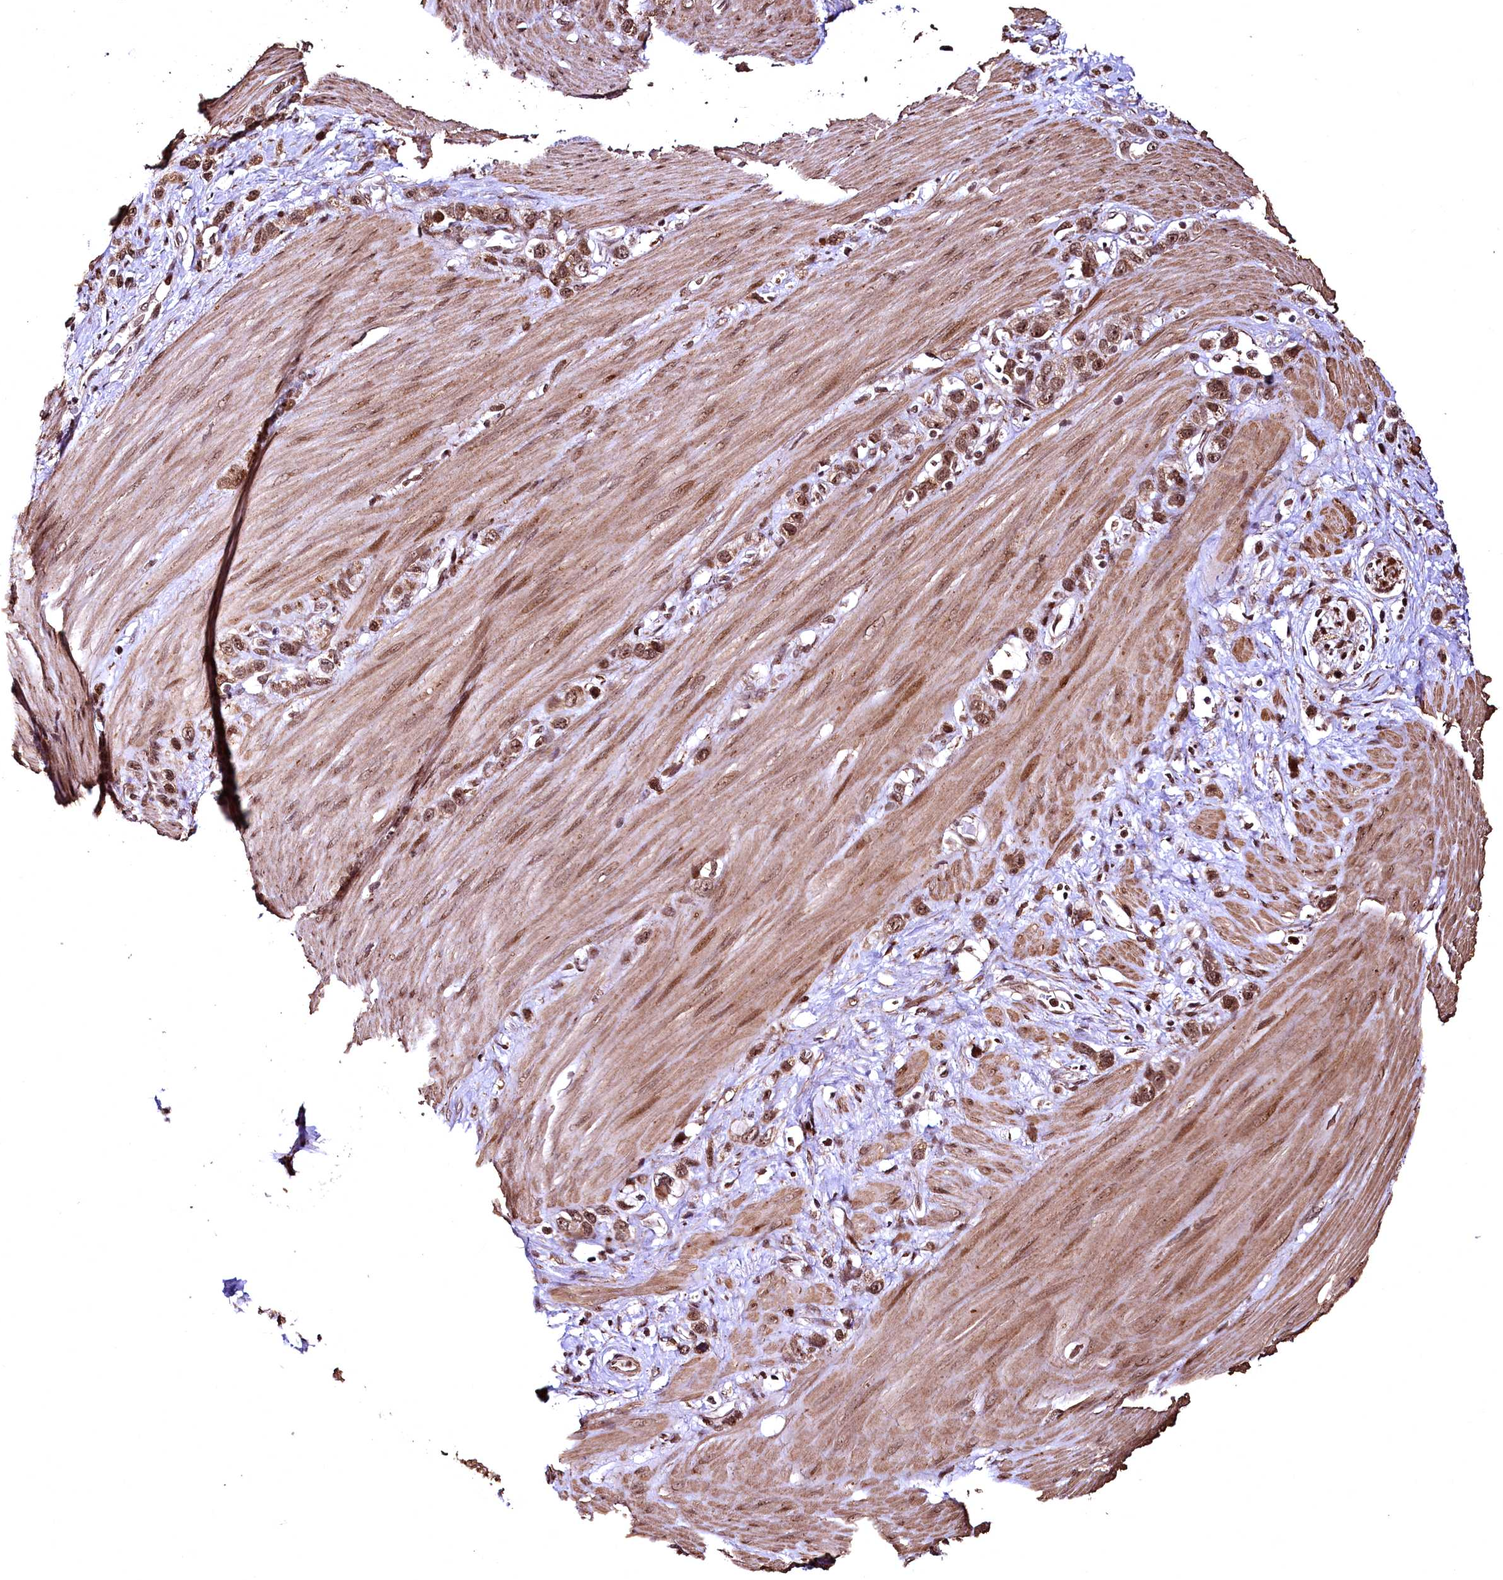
{"staining": {"intensity": "moderate", "quantity": ">75%", "location": "cytoplasmic/membranous,nuclear"}, "tissue": "stomach cancer", "cell_type": "Tumor cells", "image_type": "cancer", "snomed": [{"axis": "morphology", "description": "Adenocarcinoma, NOS"}, {"axis": "morphology", "description": "Adenocarcinoma, High grade"}, {"axis": "topography", "description": "Stomach, upper"}, {"axis": "topography", "description": "Stomach, lower"}], "caption": "Stomach cancer (high-grade adenocarcinoma) stained with a protein marker demonstrates moderate staining in tumor cells.", "gene": "PDS5B", "patient": {"sex": "female", "age": 65}}